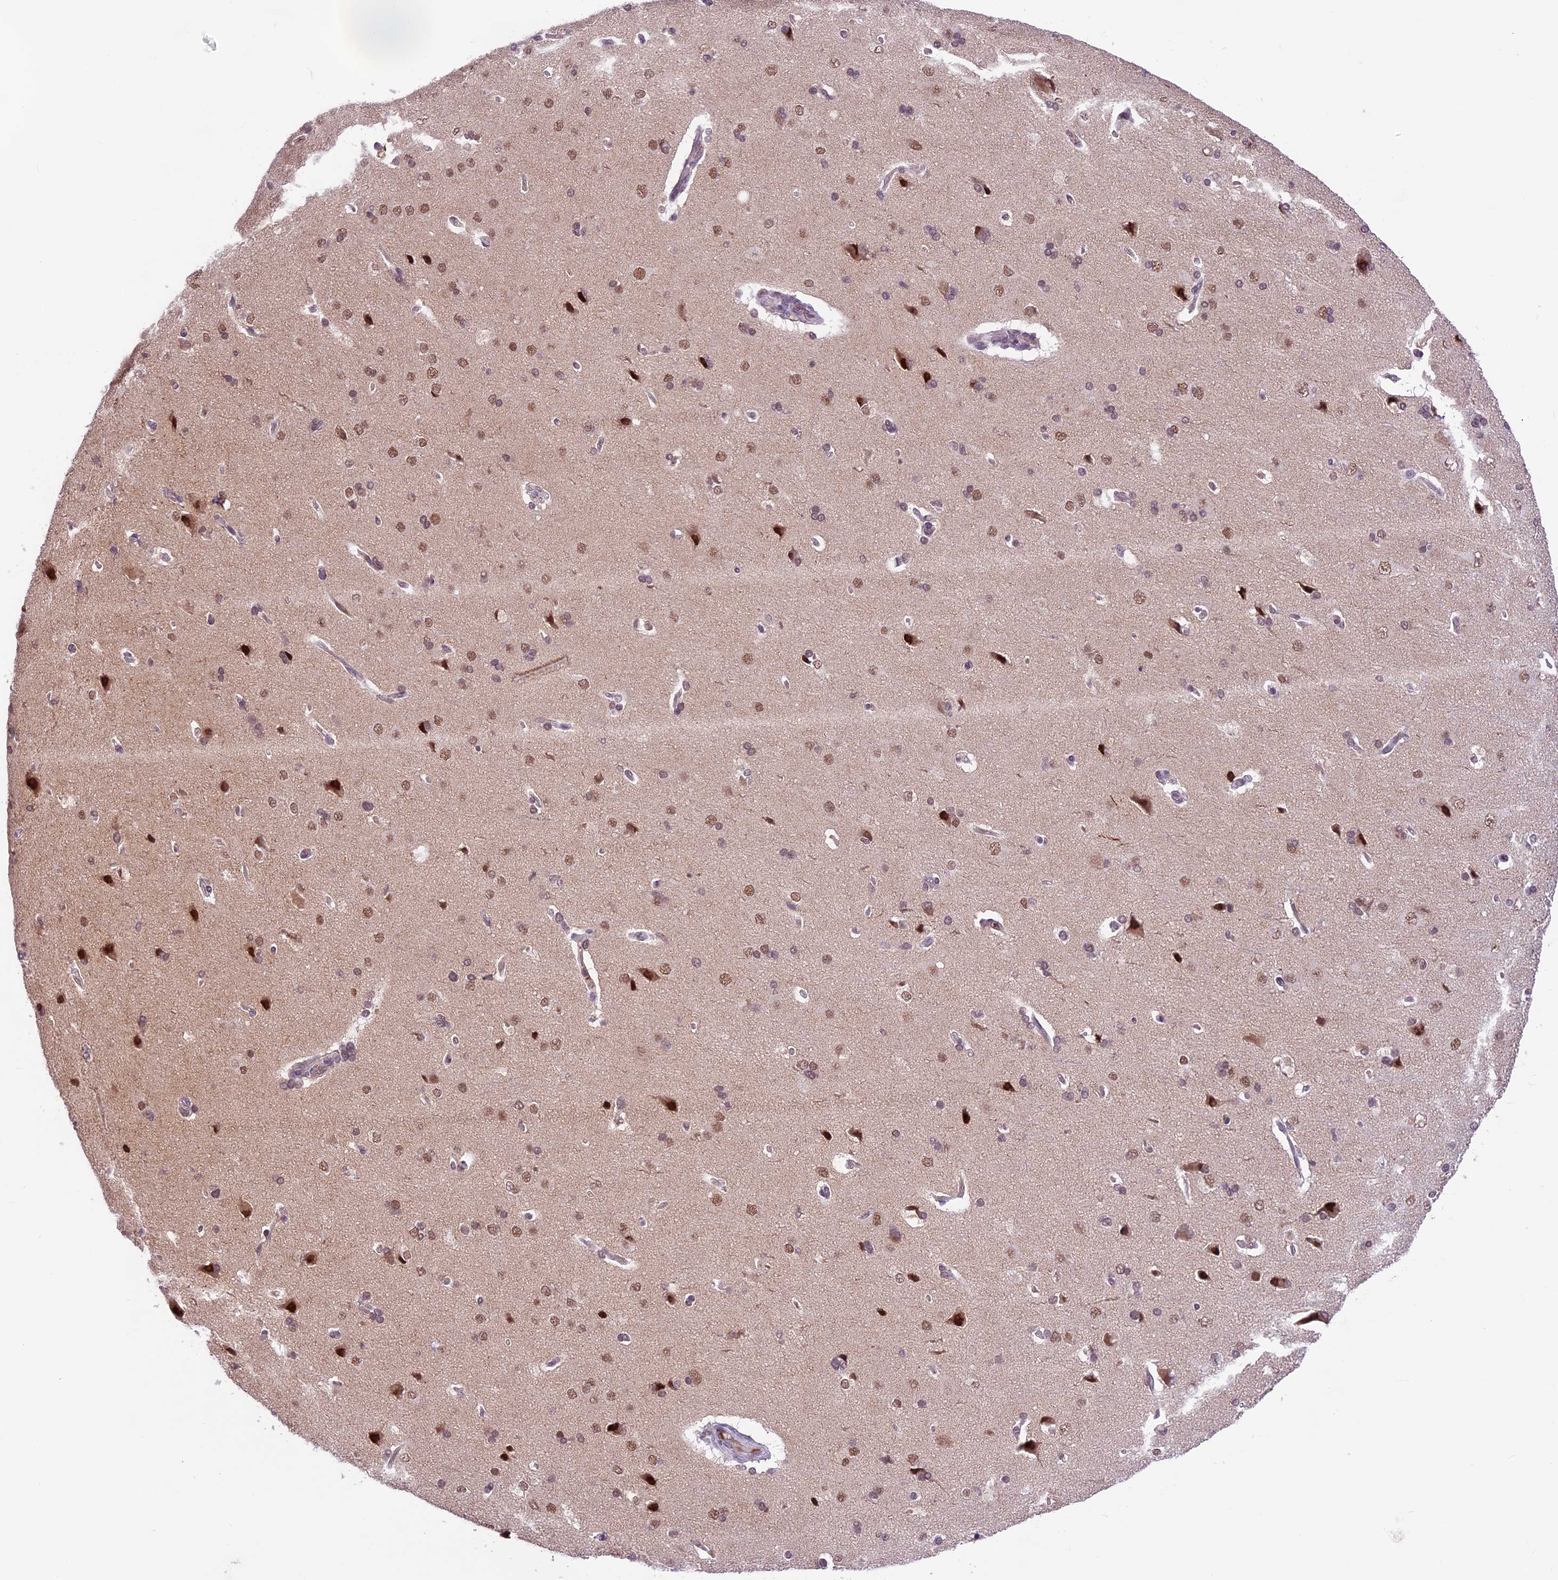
{"staining": {"intensity": "negative", "quantity": "none", "location": "none"}, "tissue": "cerebral cortex", "cell_type": "Endothelial cells", "image_type": "normal", "snomed": [{"axis": "morphology", "description": "Normal tissue, NOS"}, {"axis": "topography", "description": "Cerebral cortex"}], "caption": "IHC histopathology image of unremarkable human cerebral cortex stained for a protein (brown), which reveals no expression in endothelial cells. (DAB (3,3'-diaminobenzidine) IHC, high magnification).", "gene": "SHKBP1", "patient": {"sex": "male", "age": 62}}